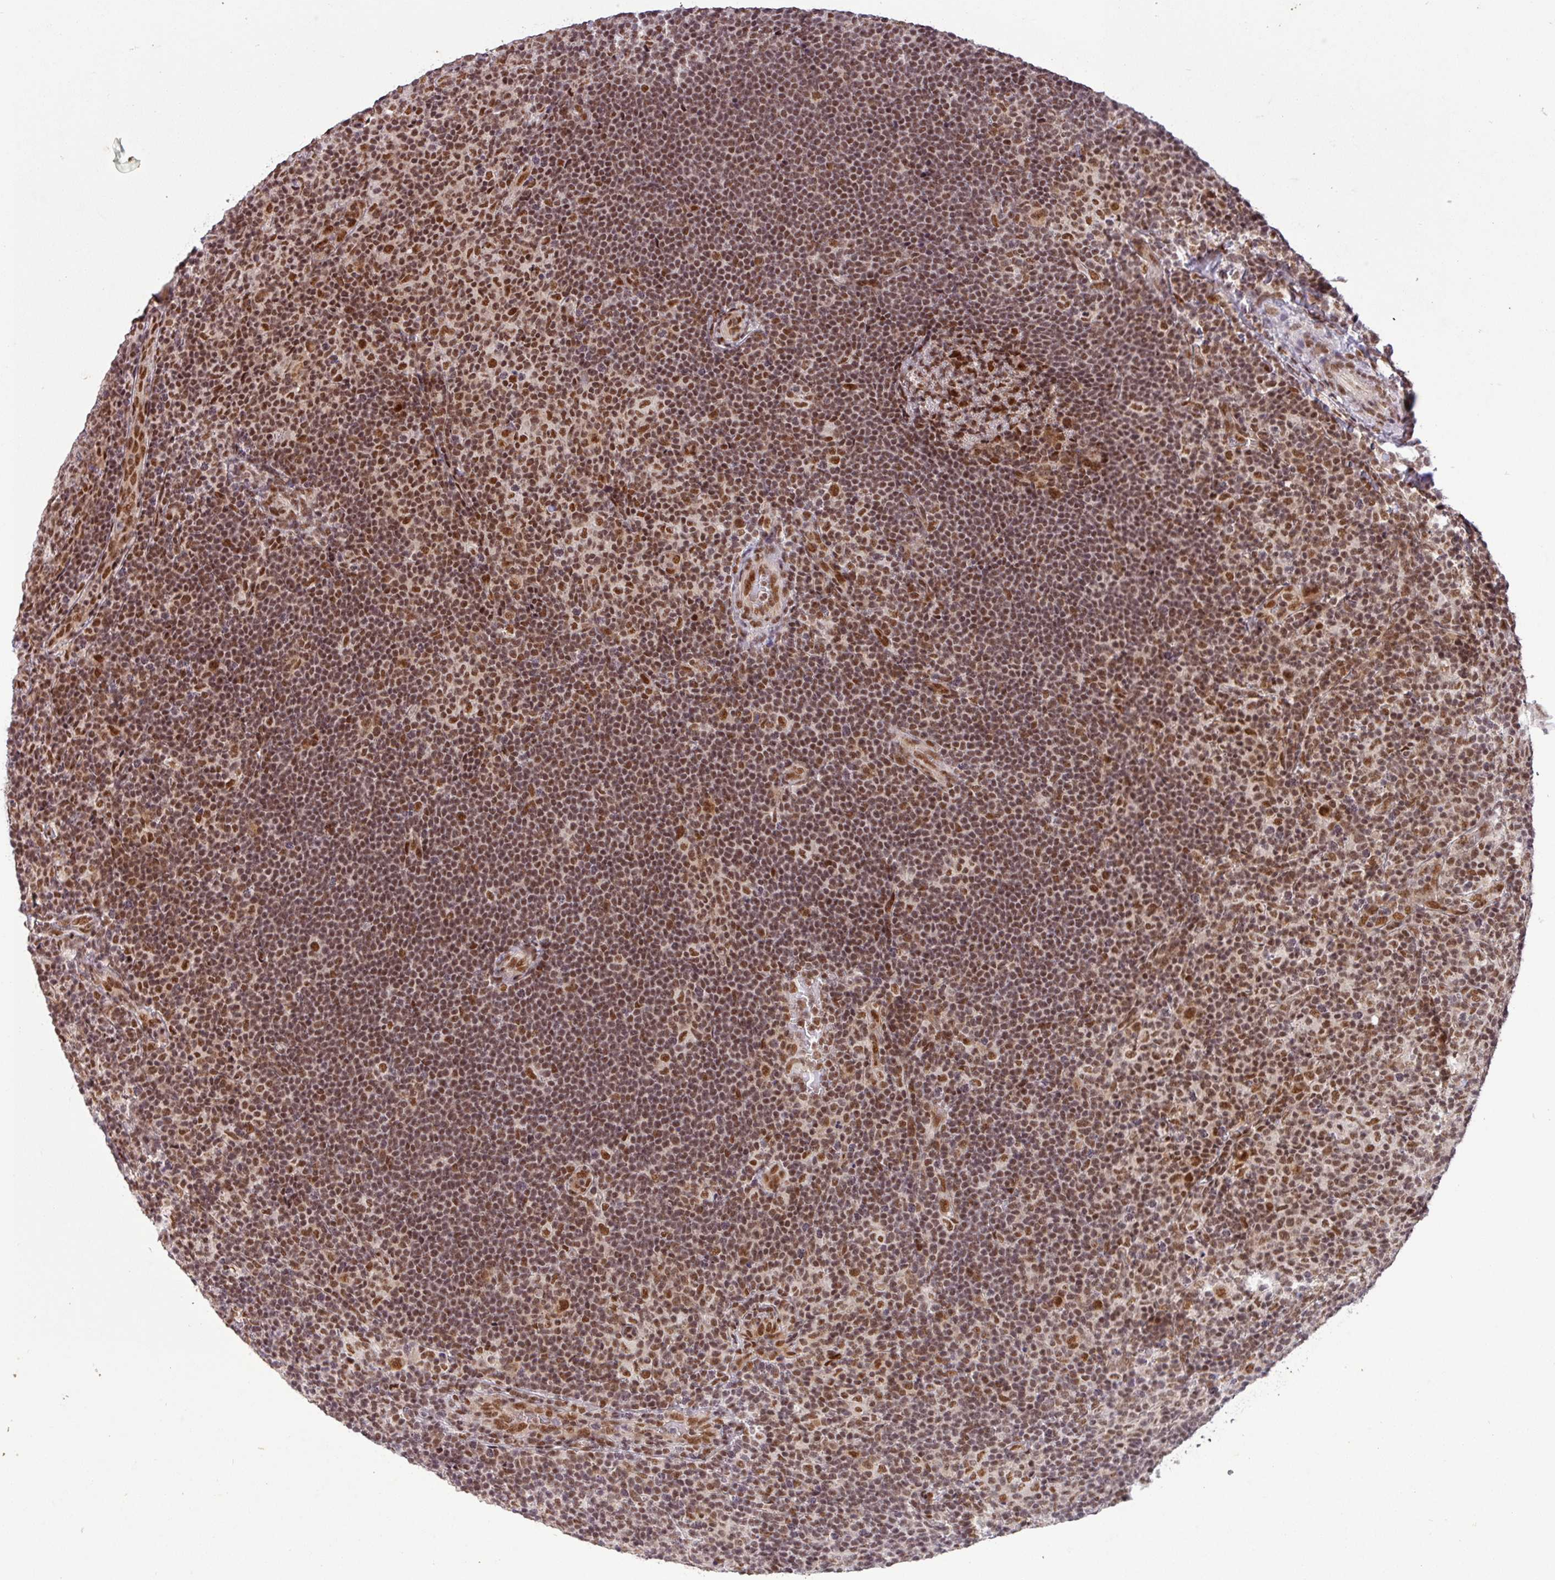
{"staining": {"intensity": "strong", "quantity": ">75%", "location": "nuclear"}, "tissue": "lymphoma", "cell_type": "Tumor cells", "image_type": "cancer", "snomed": [{"axis": "morphology", "description": "Hodgkin's disease, NOS"}, {"axis": "topography", "description": "Lymph node"}], "caption": "A micrograph of human lymphoma stained for a protein reveals strong nuclear brown staining in tumor cells.", "gene": "SRSF2", "patient": {"sex": "female", "age": 57}}